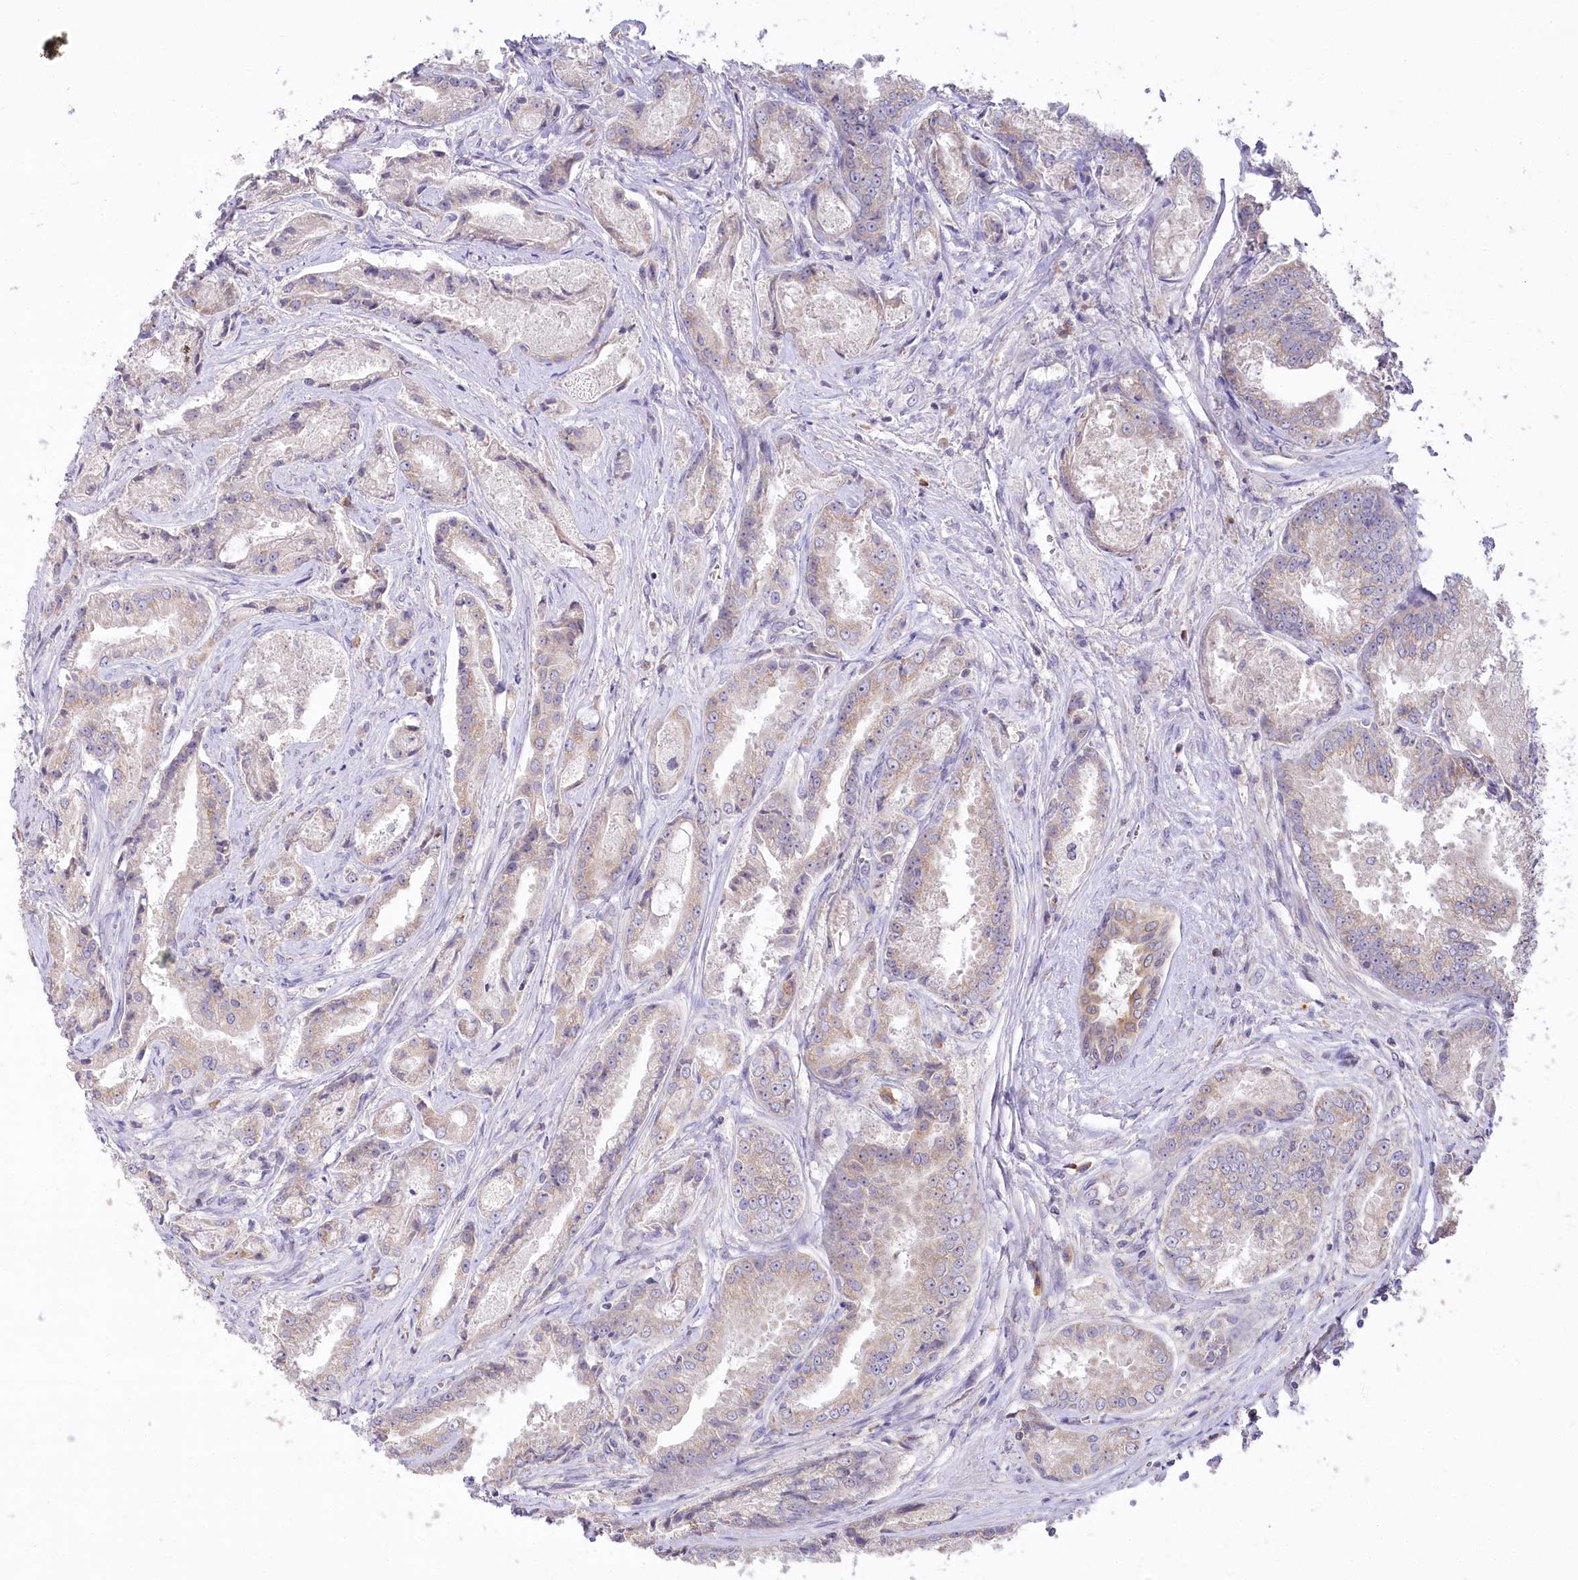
{"staining": {"intensity": "weak", "quantity": "<25%", "location": "cytoplasmic/membranous"}, "tissue": "prostate cancer", "cell_type": "Tumor cells", "image_type": "cancer", "snomed": [{"axis": "morphology", "description": "Adenocarcinoma, High grade"}, {"axis": "topography", "description": "Prostate"}], "caption": "Image shows no significant protein positivity in tumor cells of prostate cancer.", "gene": "STT3B", "patient": {"sex": "male", "age": 72}}